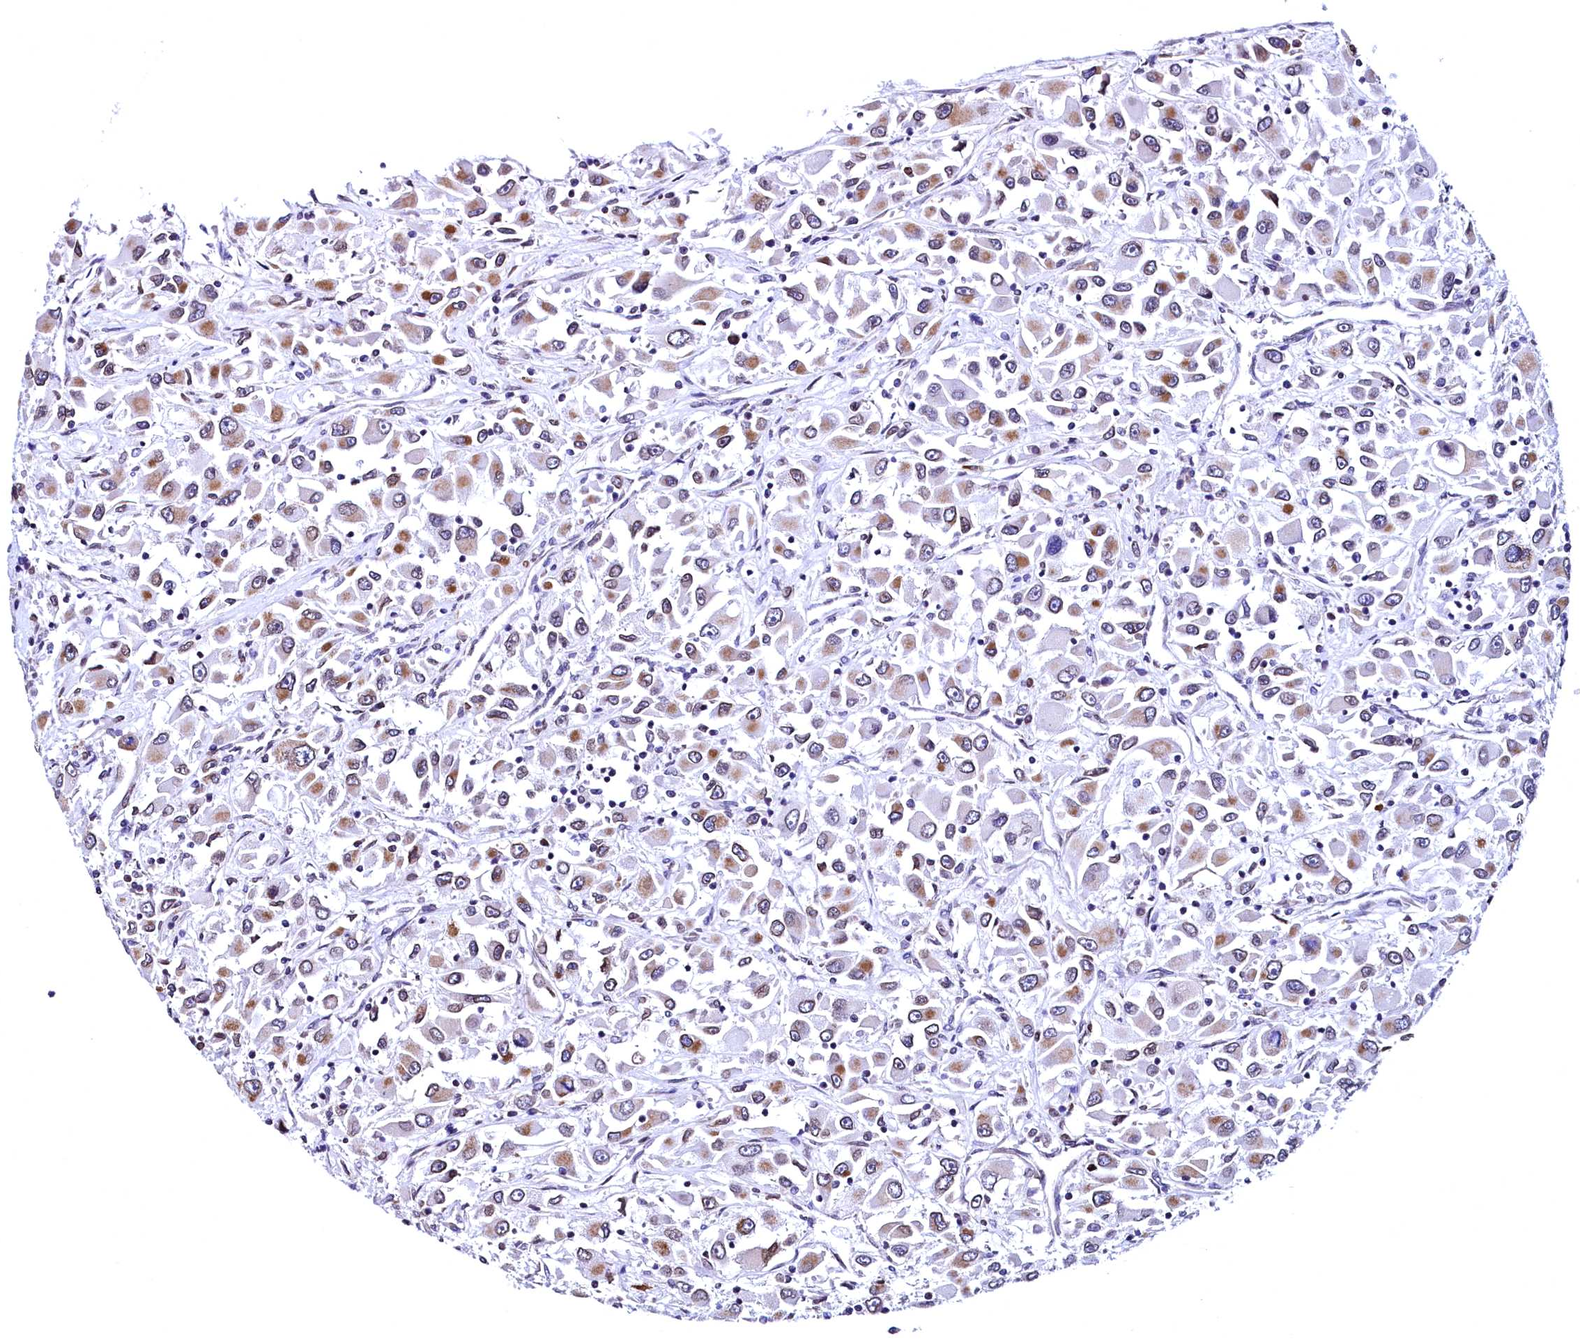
{"staining": {"intensity": "moderate", "quantity": "25%-75%", "location": "cytoplasmic/membranous,nuclear"}, "tissue": "renal cancer", "cell_type": "Tumor cells", "image_type": "cancer", "snomed": [{"axis": "morphology", "description": "Adenocarcinoma, NOS"}, {"axis": "topography", "description": "Kidney"}], "caption": "Immunohistochemical staining of renal adenocarcinoma shows moderate cytoplasmic/membranous and nuclear protein positivity in about 25%-75% of tumor cells.", "gene": "HAND1", "patient": {"sex": "female", "age": 52}}